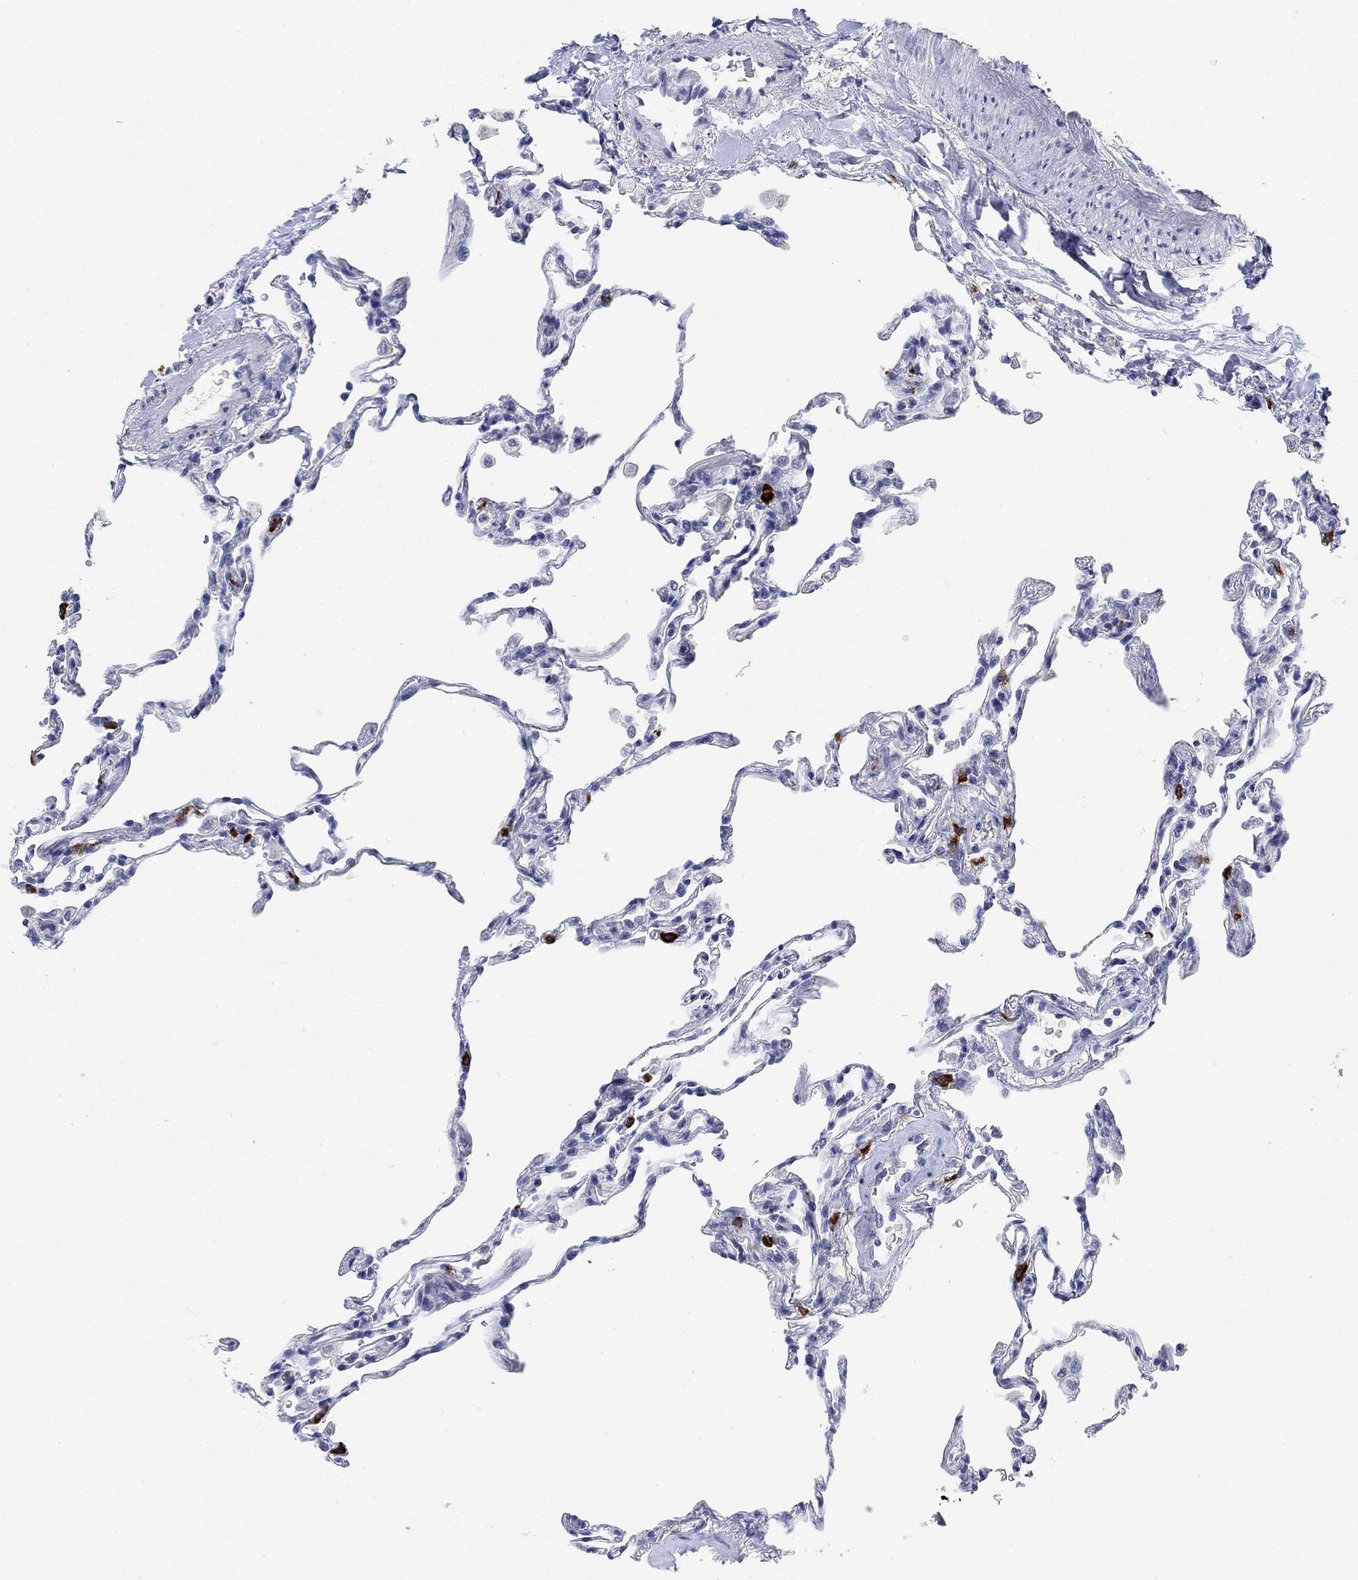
{"staining": {"intensity": "strong", "quantity": "<25%", "location": "cytoplasmic/membranous"}, "tissue": "lung", "cell_type": "Alveolar cells", "image_type": "normal", "snomed": [{"axis": "morphology", "description": "Normal tissue, NOS"}, {"axis": "topography", "description": "Lung"}], "caption": "Approximately <25% of alveolar cells in benign lung demonstrate strong cytoplasmic/membranous protein expression as visualized by brown immunohistochemical staining.", "gene": "VAT1L", "patient": {"sex": "female", "age": 57}}